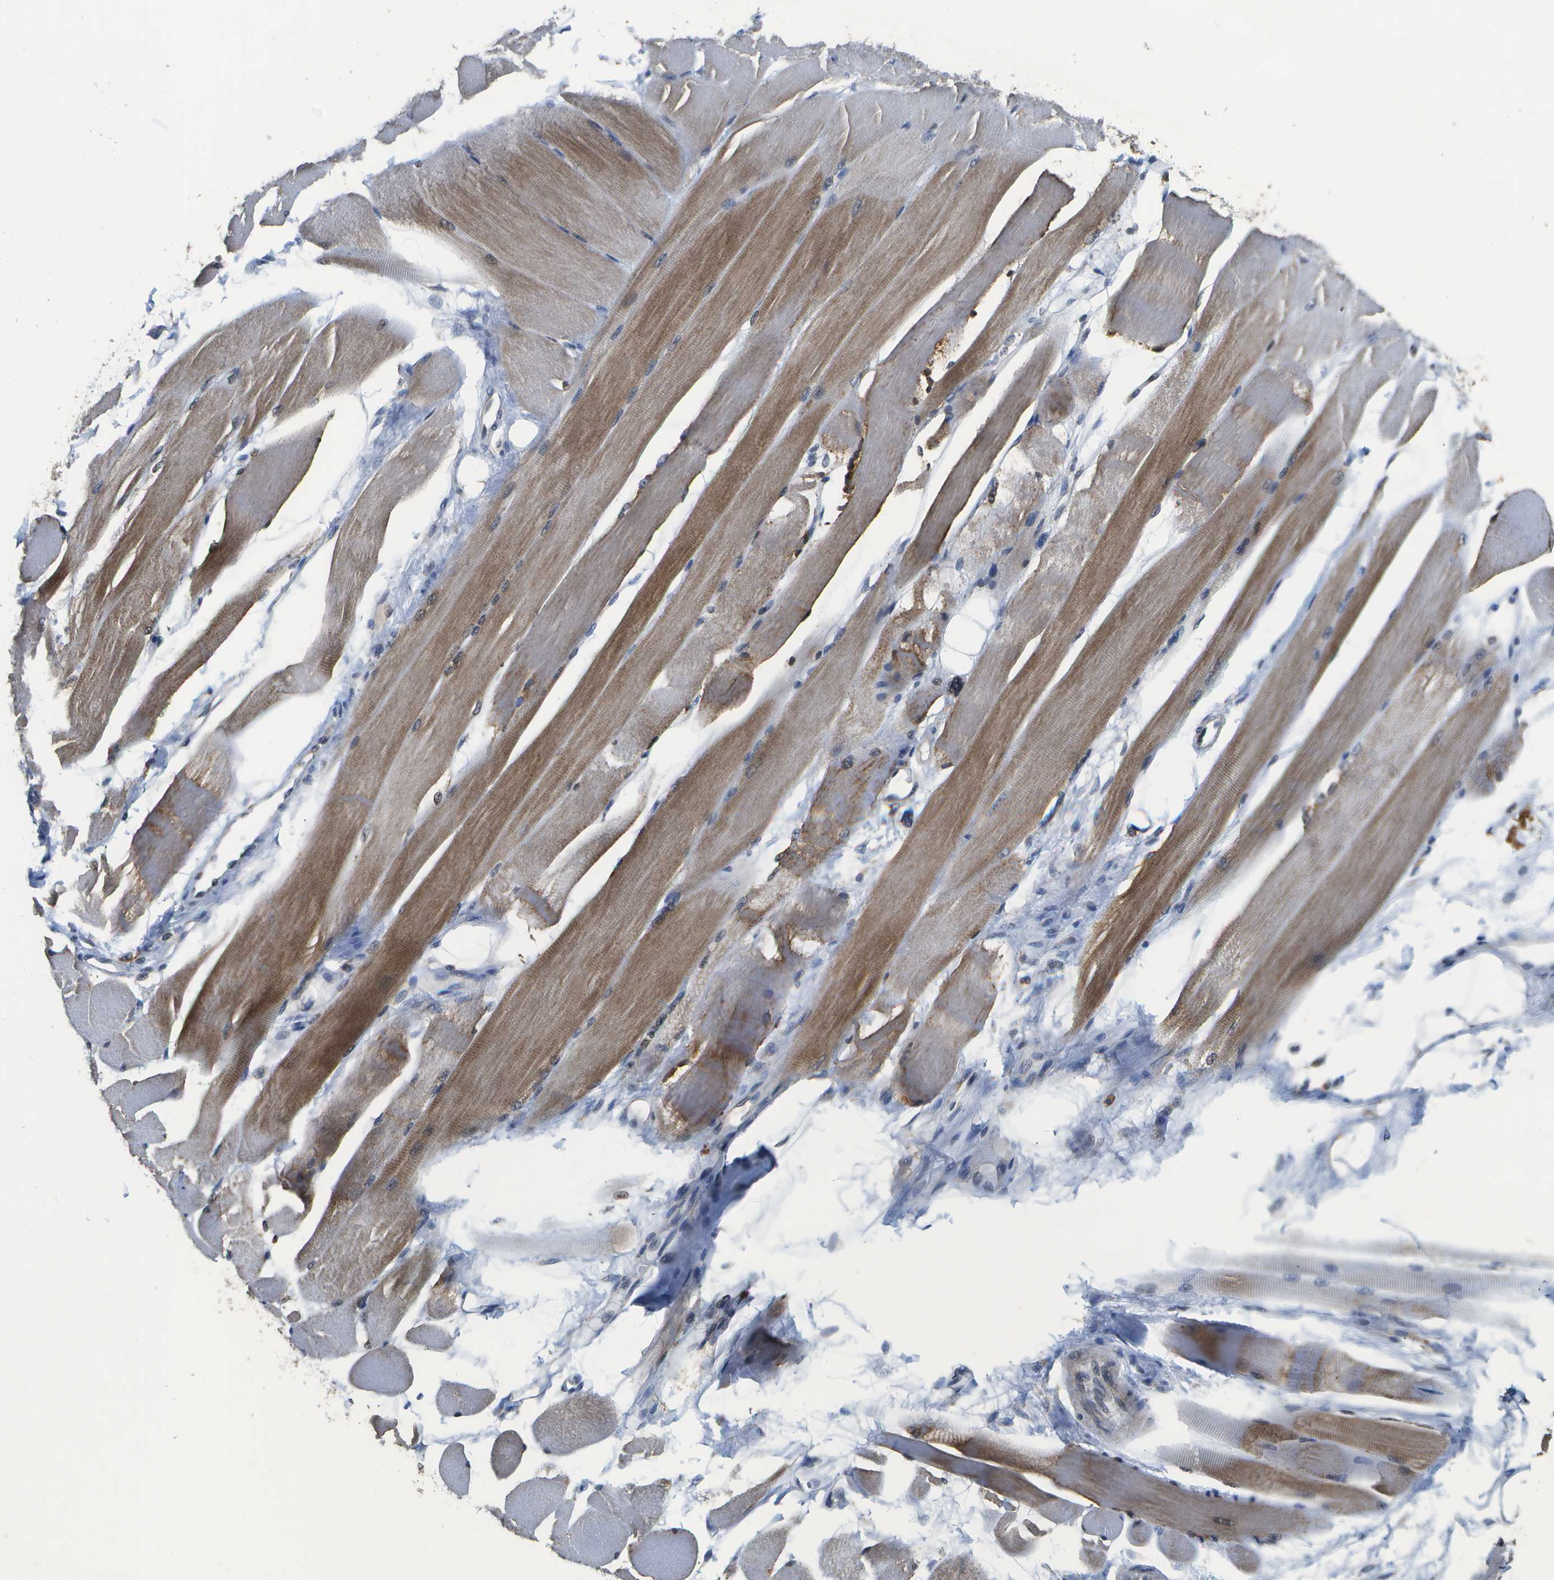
{"staining": {"intensity": "moderate", "quantity": ">75%", "location": "cytoplasmic/membranous"}, "tissue": "skeletal muscle", "cell_type": "Myocytes", "image_type": "normal", "snomed": [{"axis": "morphology", "description": "Normal tissue, NOS"}, {"axis": "topography", "description": "Skeletal muscle"}, {"axis": "topography", "description": "Peripheral nerve tissue"}], "caption": "DAB immunohistochemical staining of benign human skeletal muscle demonstrates moderate cytoplasmic/membranous protein expression in approximately >75% of myocytes.", "gene": "HADHA", "patient": {"sex": "female", "age": 84}}